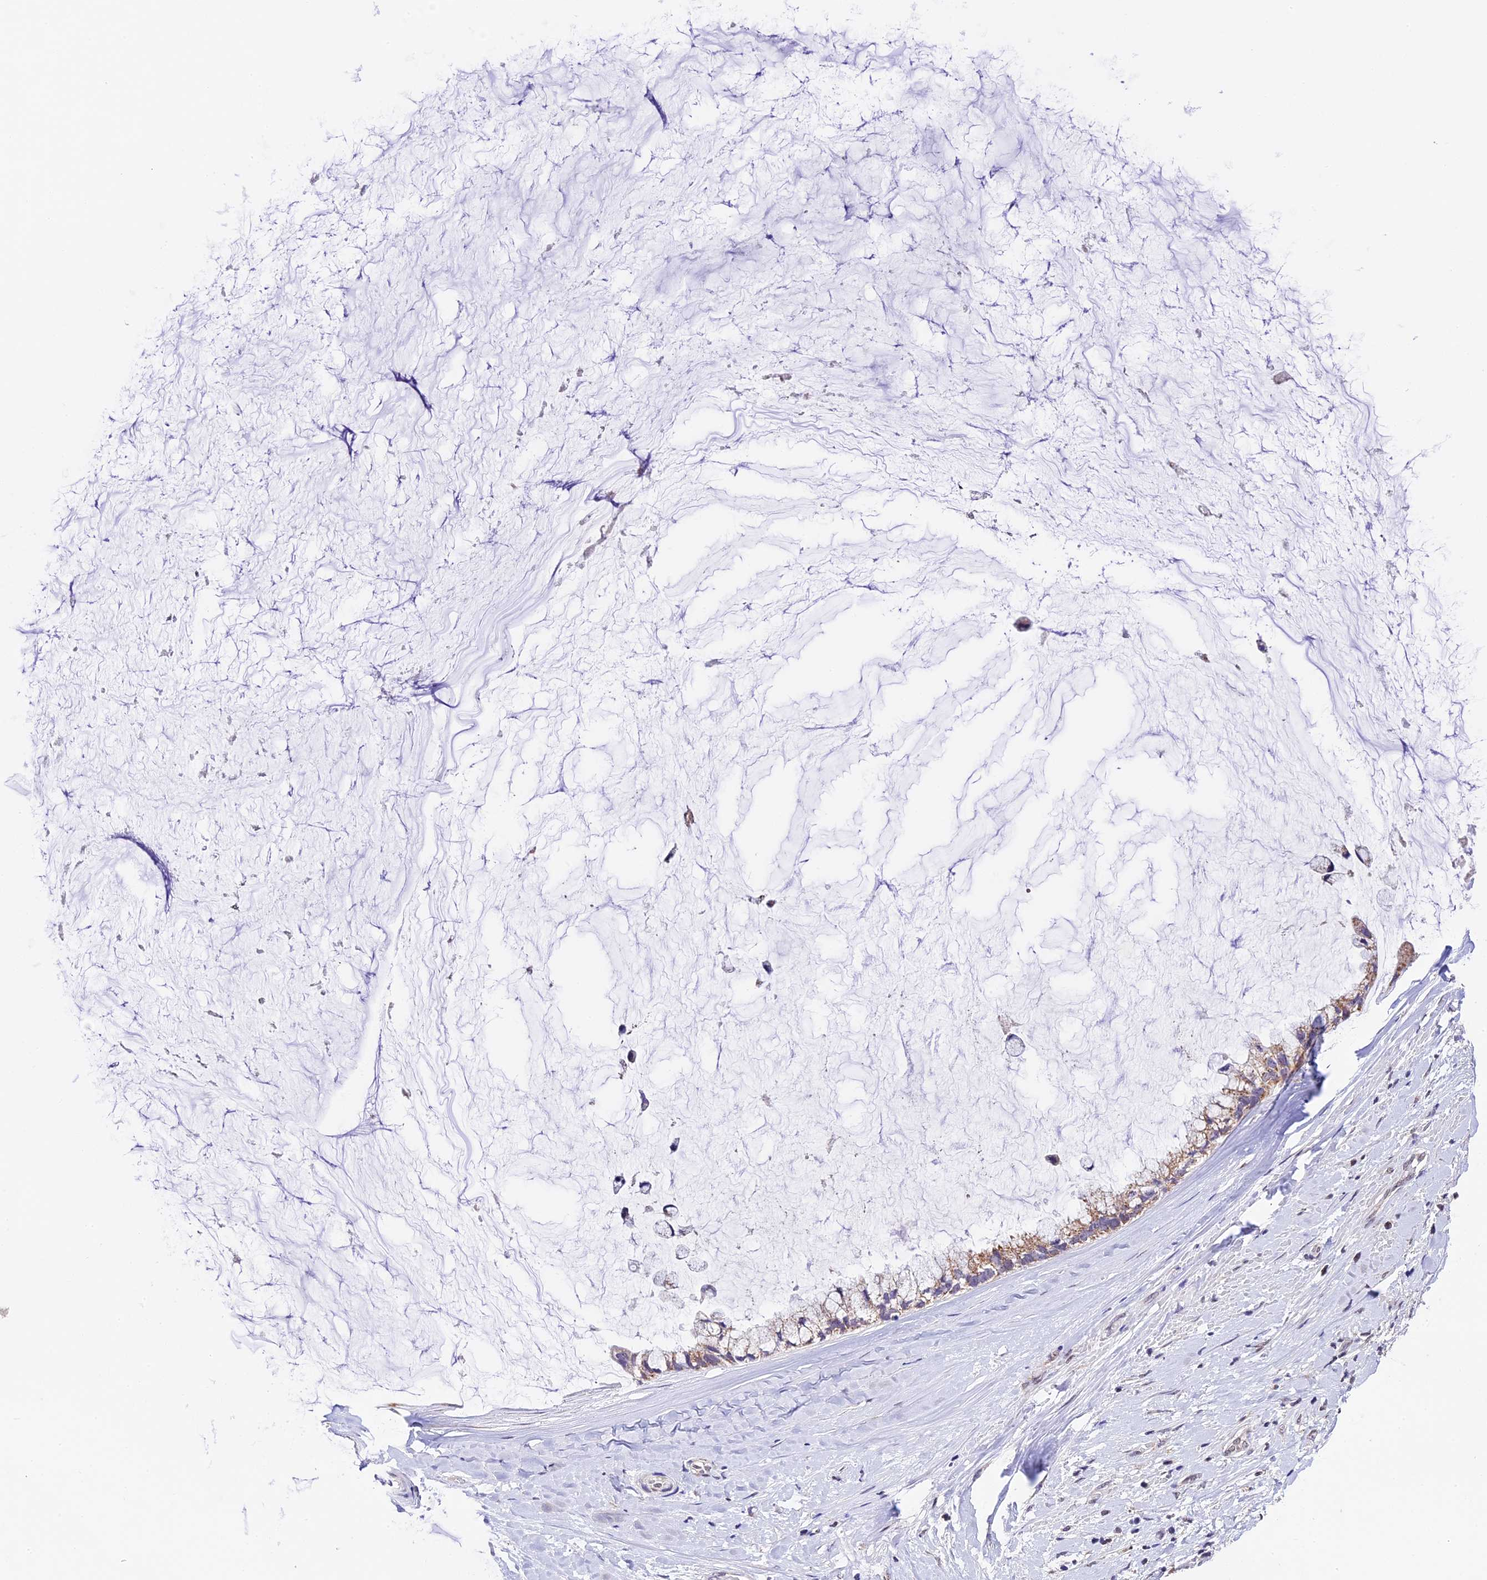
{"staining": {"intensity": "weak", "quantity": "25%-75%", "location": "cytoplasmic/membranous"}, "tissue": "ovarian cancer", "cell_type": "Tumor cells", "image_type": "cancer", "snomed": [{"axis": "morphology", "description": "Cystadenocarcinoma, mucinous, NOS"}, {"axis": "topography", "description": "Ovary"}], "caption": "Tumor cells reveal weak cytoplasmic/membranous expression in about 25%-75% of cells in ovarian mucinous cystadenocarcinoma.", "gene": "CARS2", "patient": {"sex": "female", "age": 39}}